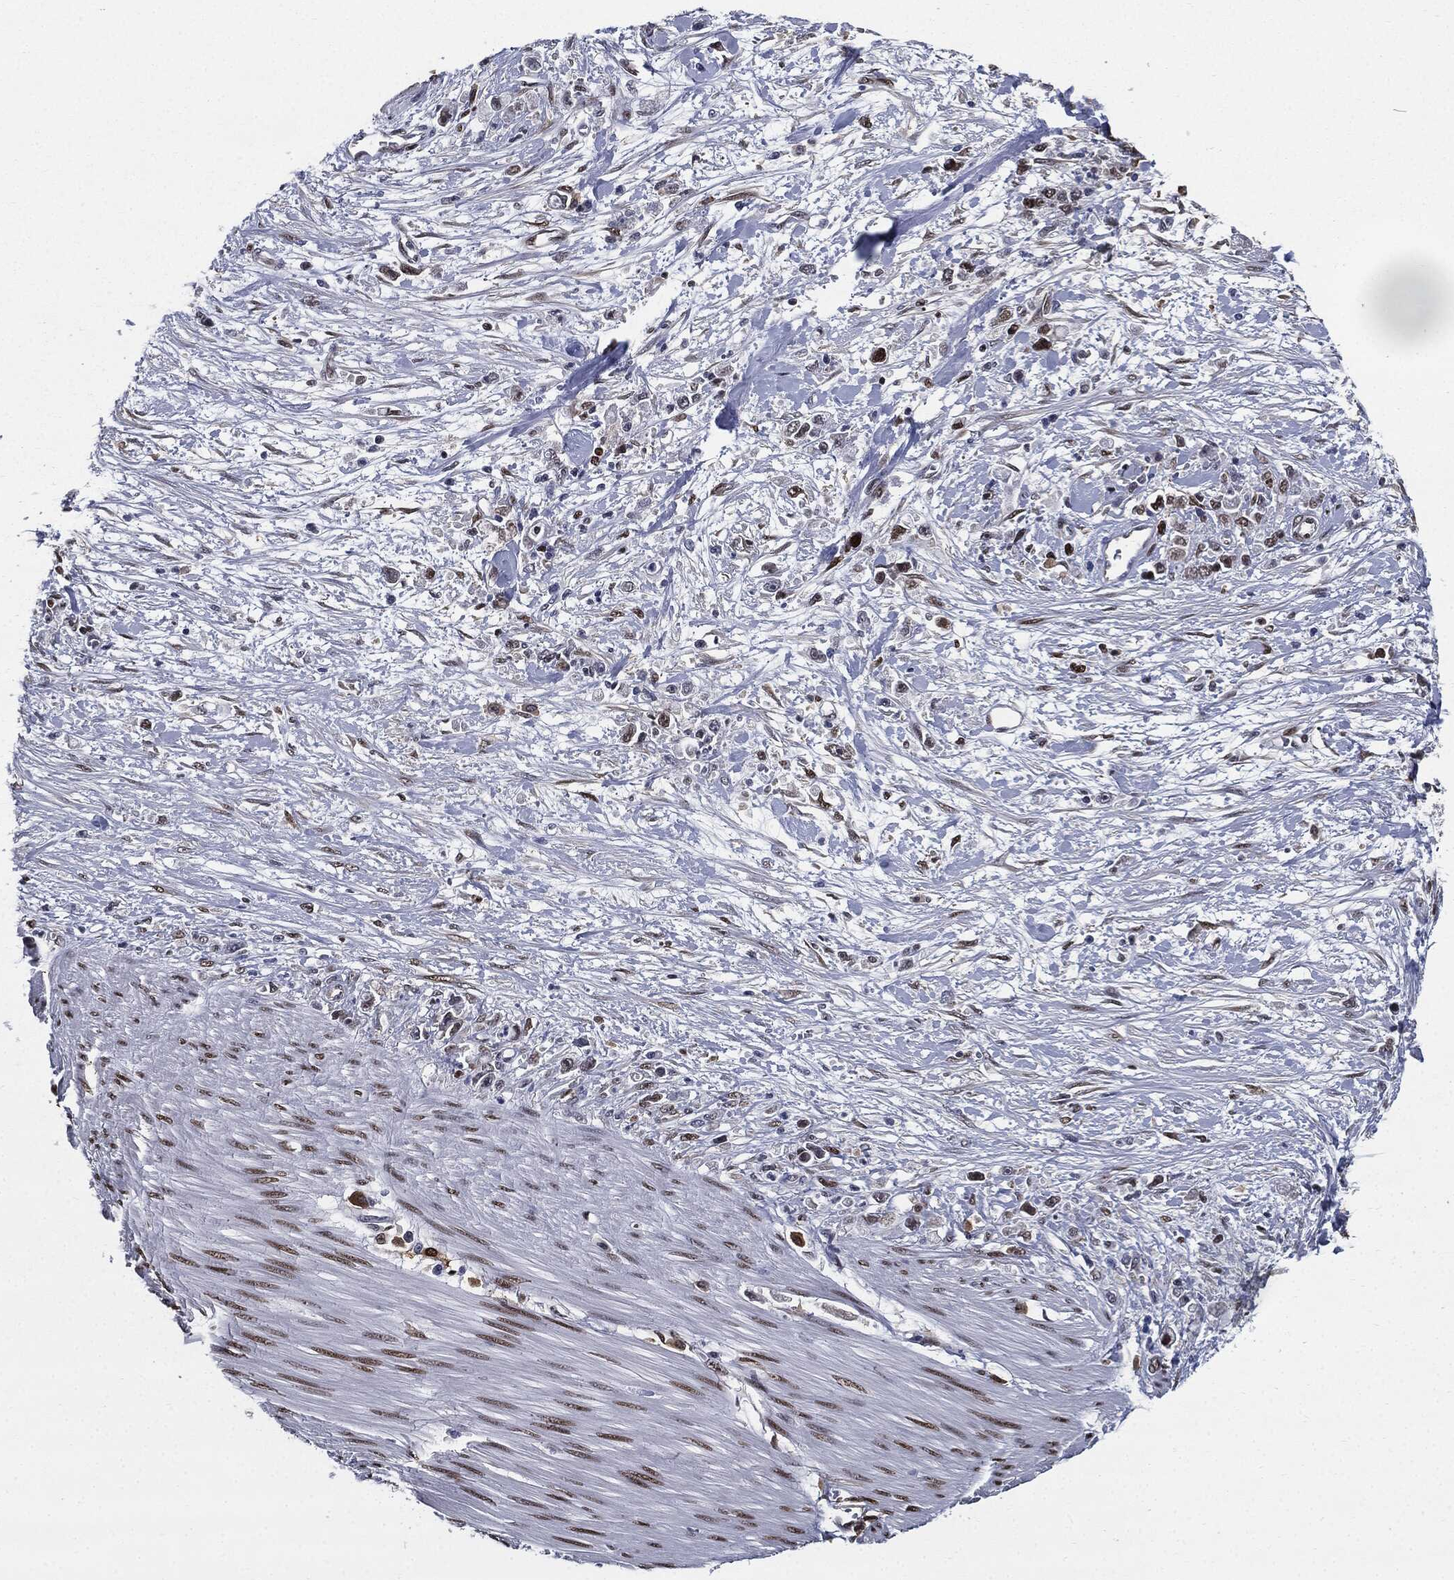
{"staining": {"intensity": "moderate", "quantity": "25%-75%", "location": "nuclear"}, "tissue": "stomach cancer", "cell_type": "Tumor cells", "image_type": "cancer", "snomed": [{"axis": "morphology", "description": "Adenocarcinoma, NOS"}, {"axis": "topography", "description": "Stomach"}], "caption": "Immunohistochemical staining of human stomach adenocarcinoma reveals medium levels of moderate nuclear expression in approximately 25%-75% of tumor cells. (Stains: DAB in brown, nuclei in blue, Microscopy: brightfield microscopy at high magnification).", "gene": "JUN", "patient": {"sex": "female", "age": 59}}